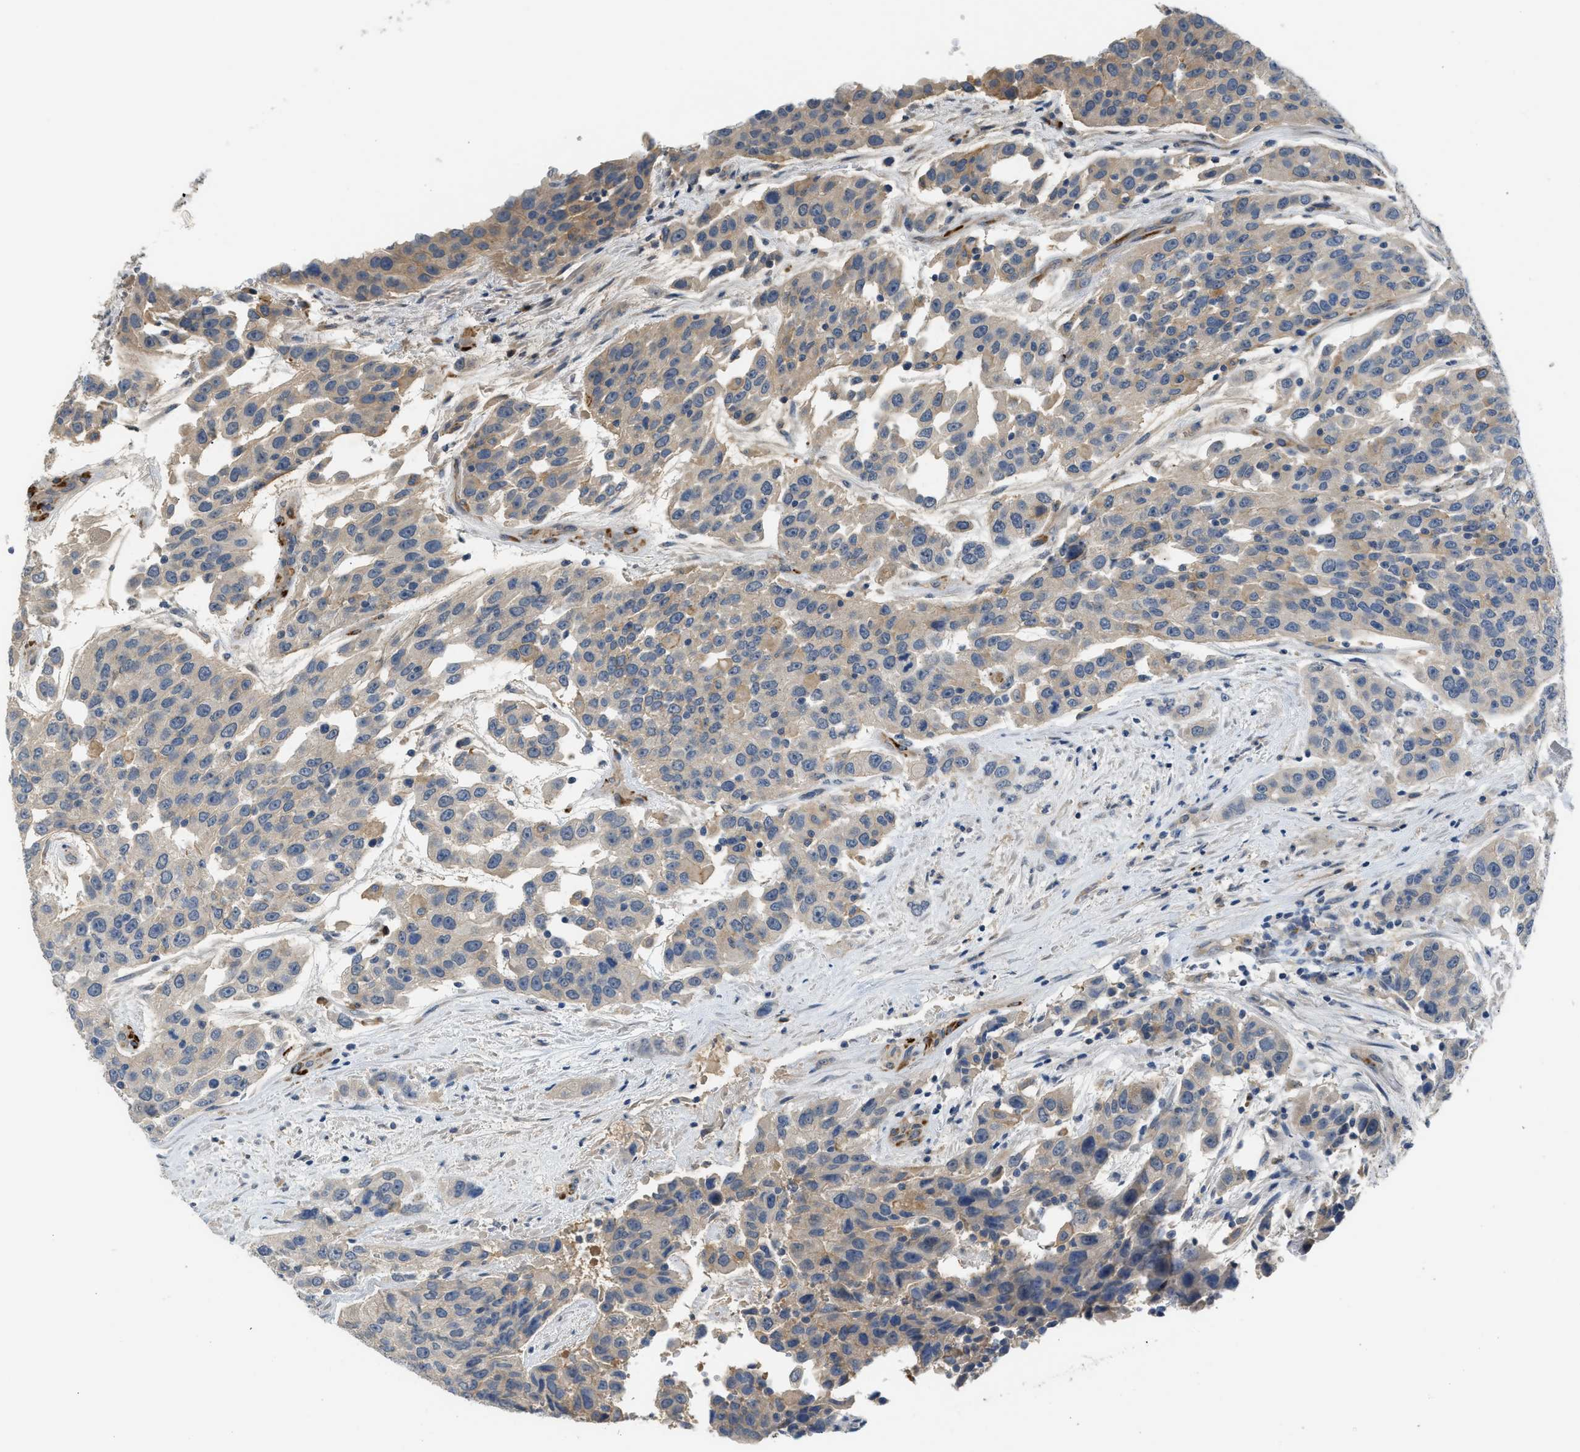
{"staining": {"intensity": "weak", "quantity": "25%-75%", "location": "cytoplasmic/membranous"}, "tissue": "urothelial cancer", "cell_type": "Tumor cells", "image_type": "cancer", "snomed": [{"axis": "morphology", "description": "Urothelial carcinoma, High grade"}, {"axis": "topography", "description": "Urinary bladder"}], "caption": "Weak cytoplasmic/membranous protein expression is identified in about 25%-75% of tumor cells in urothelial carcinoma (high-grade). (brown staining indicates protein expression, while blue staining denotes nuclei).", "gene": "RHBDF2", "patient": {"sex": "female", "age": 80}}